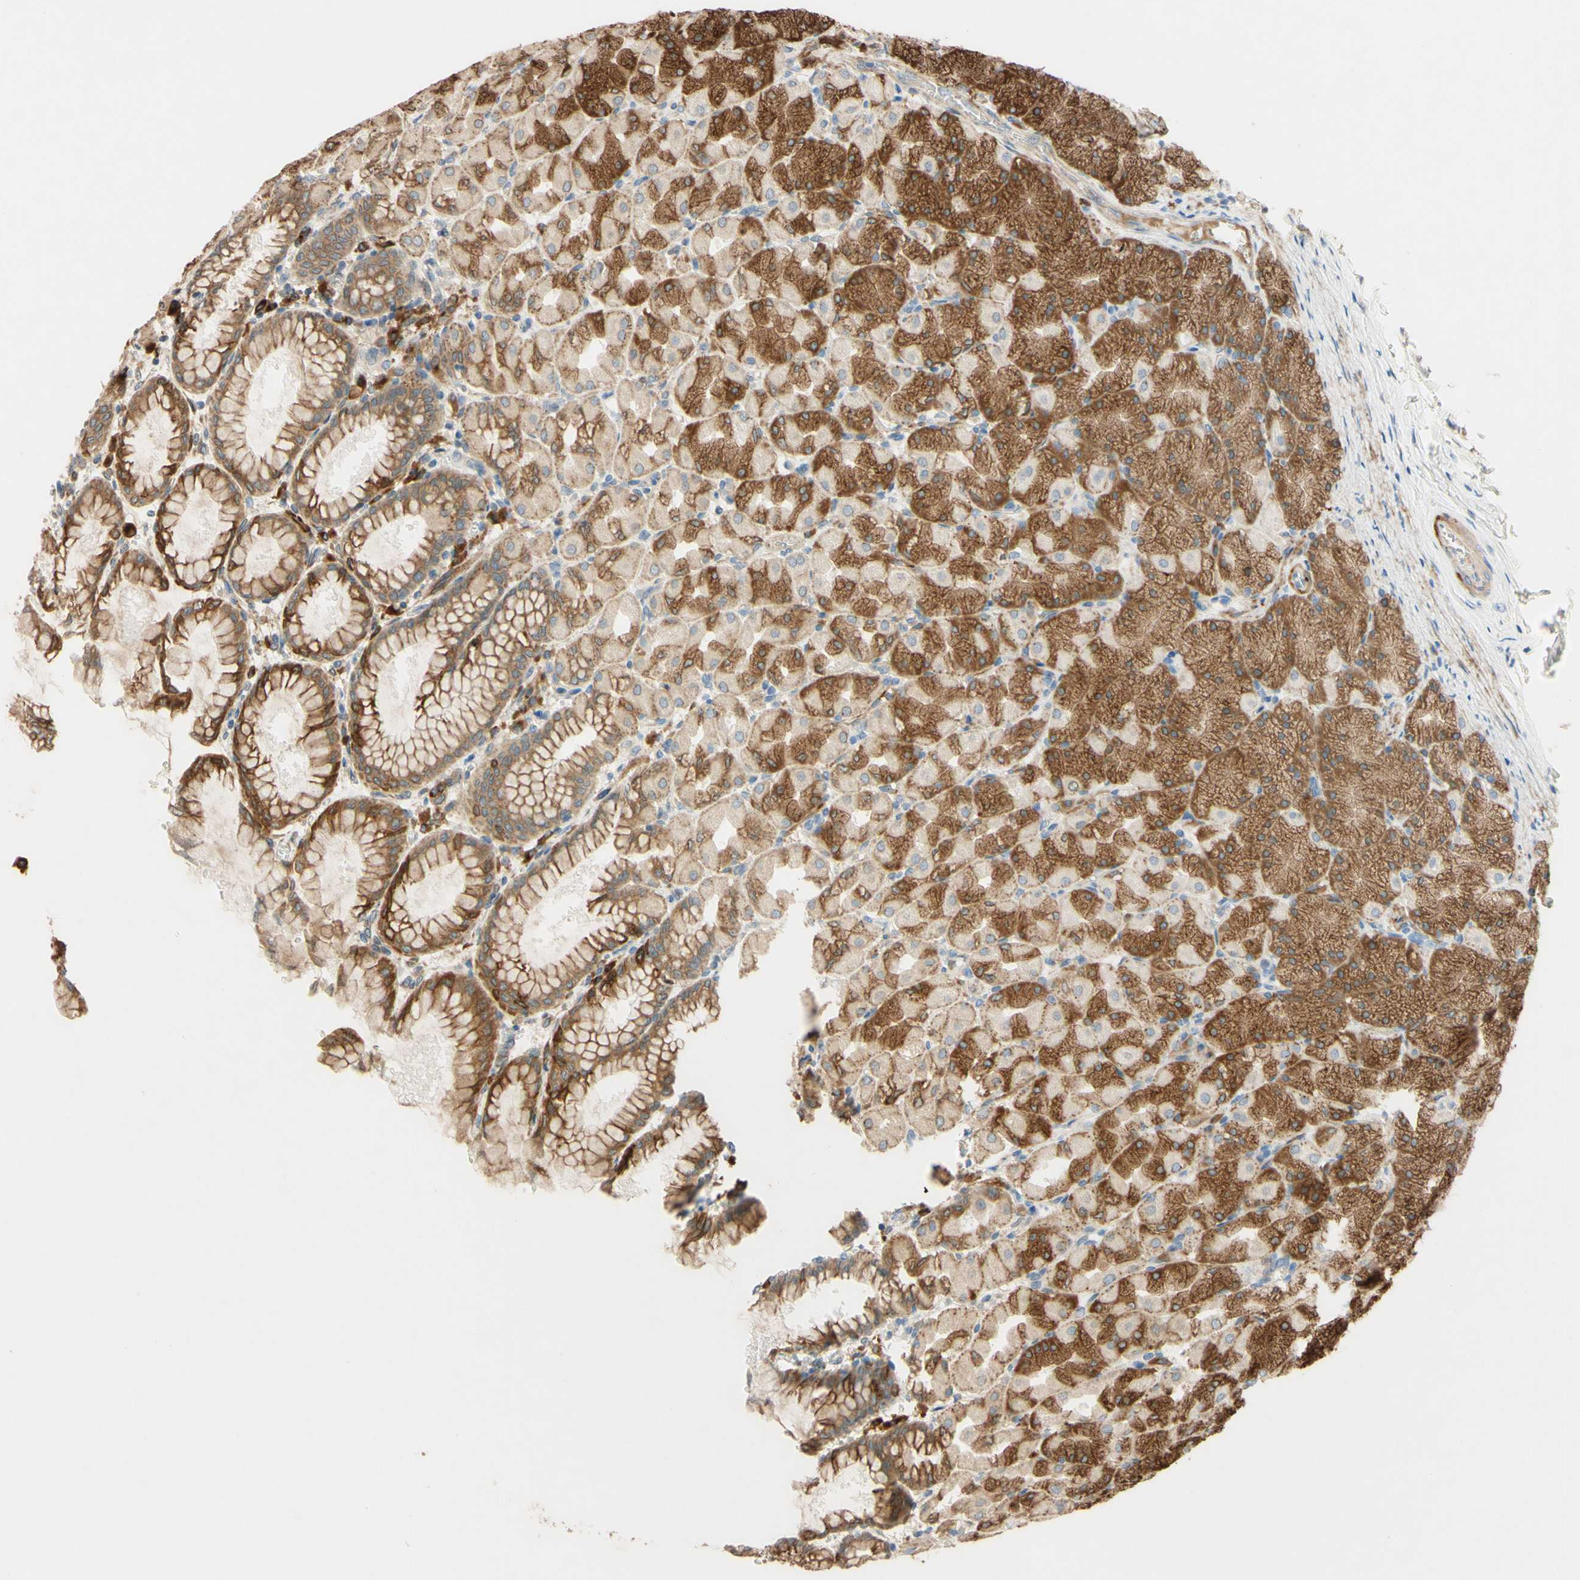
{"staining": {"intensity": "moderate", "quantity": "25%-75%", "location": "cytoplasmic/membranous"}, "tissue": "stomach", "cell_type": "Glandular cells", "image_type": "normal", "snomed": [{"axis": "morphology", "description": "Normal tissue, NOS"}, {"axis": "topography", "description": "Stomach, upper"}], "caption": "Moderate cytoplasmic/membranous staining is seen in about 25%-75% of glandular cells in normal stomach. The protein is shown in brown color, while the nuclei are stained blue.", "gene": "PTPRU", "patient": {"sex": "female", "age": 56}}